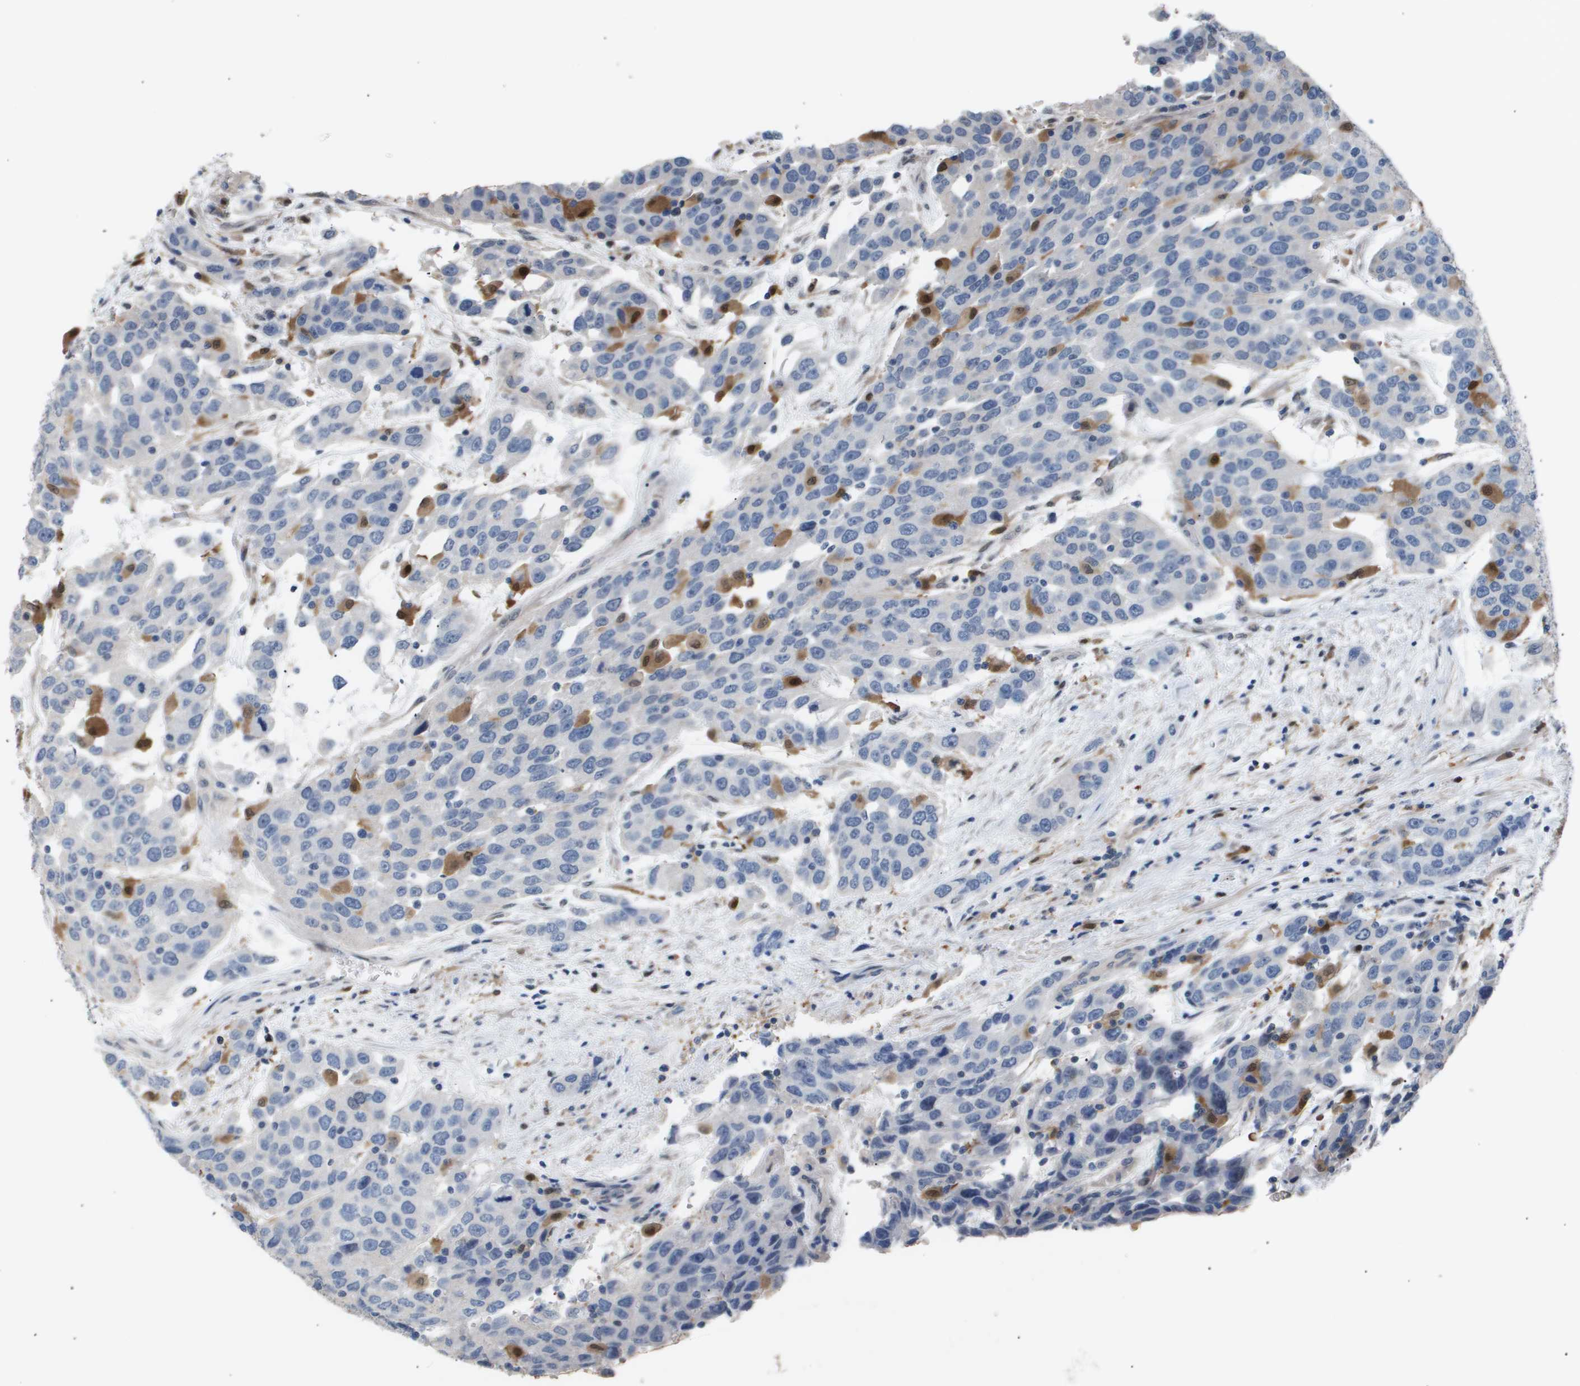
{"staining": {"intensity": "negative", "quantity": "none", "location": "none"}, "tissue": "urothelial cancer", "cell_type": "Tumor cells", "image_type": "cancer", "snomed": [{"axis": "morphology", "description": "Urothelial carcinoma, High grade"}, {"axis": "topography", "description": "Urinary bladder"}], "caption": "DAB (3,3'-diaminobenzidine) immunohistochemical staining of human high-grade urothelial carcinoma displays no significant positivity in tumor cells.", "gene": "AKR1A1", "patient": {"sex": "female", "age": 80}}